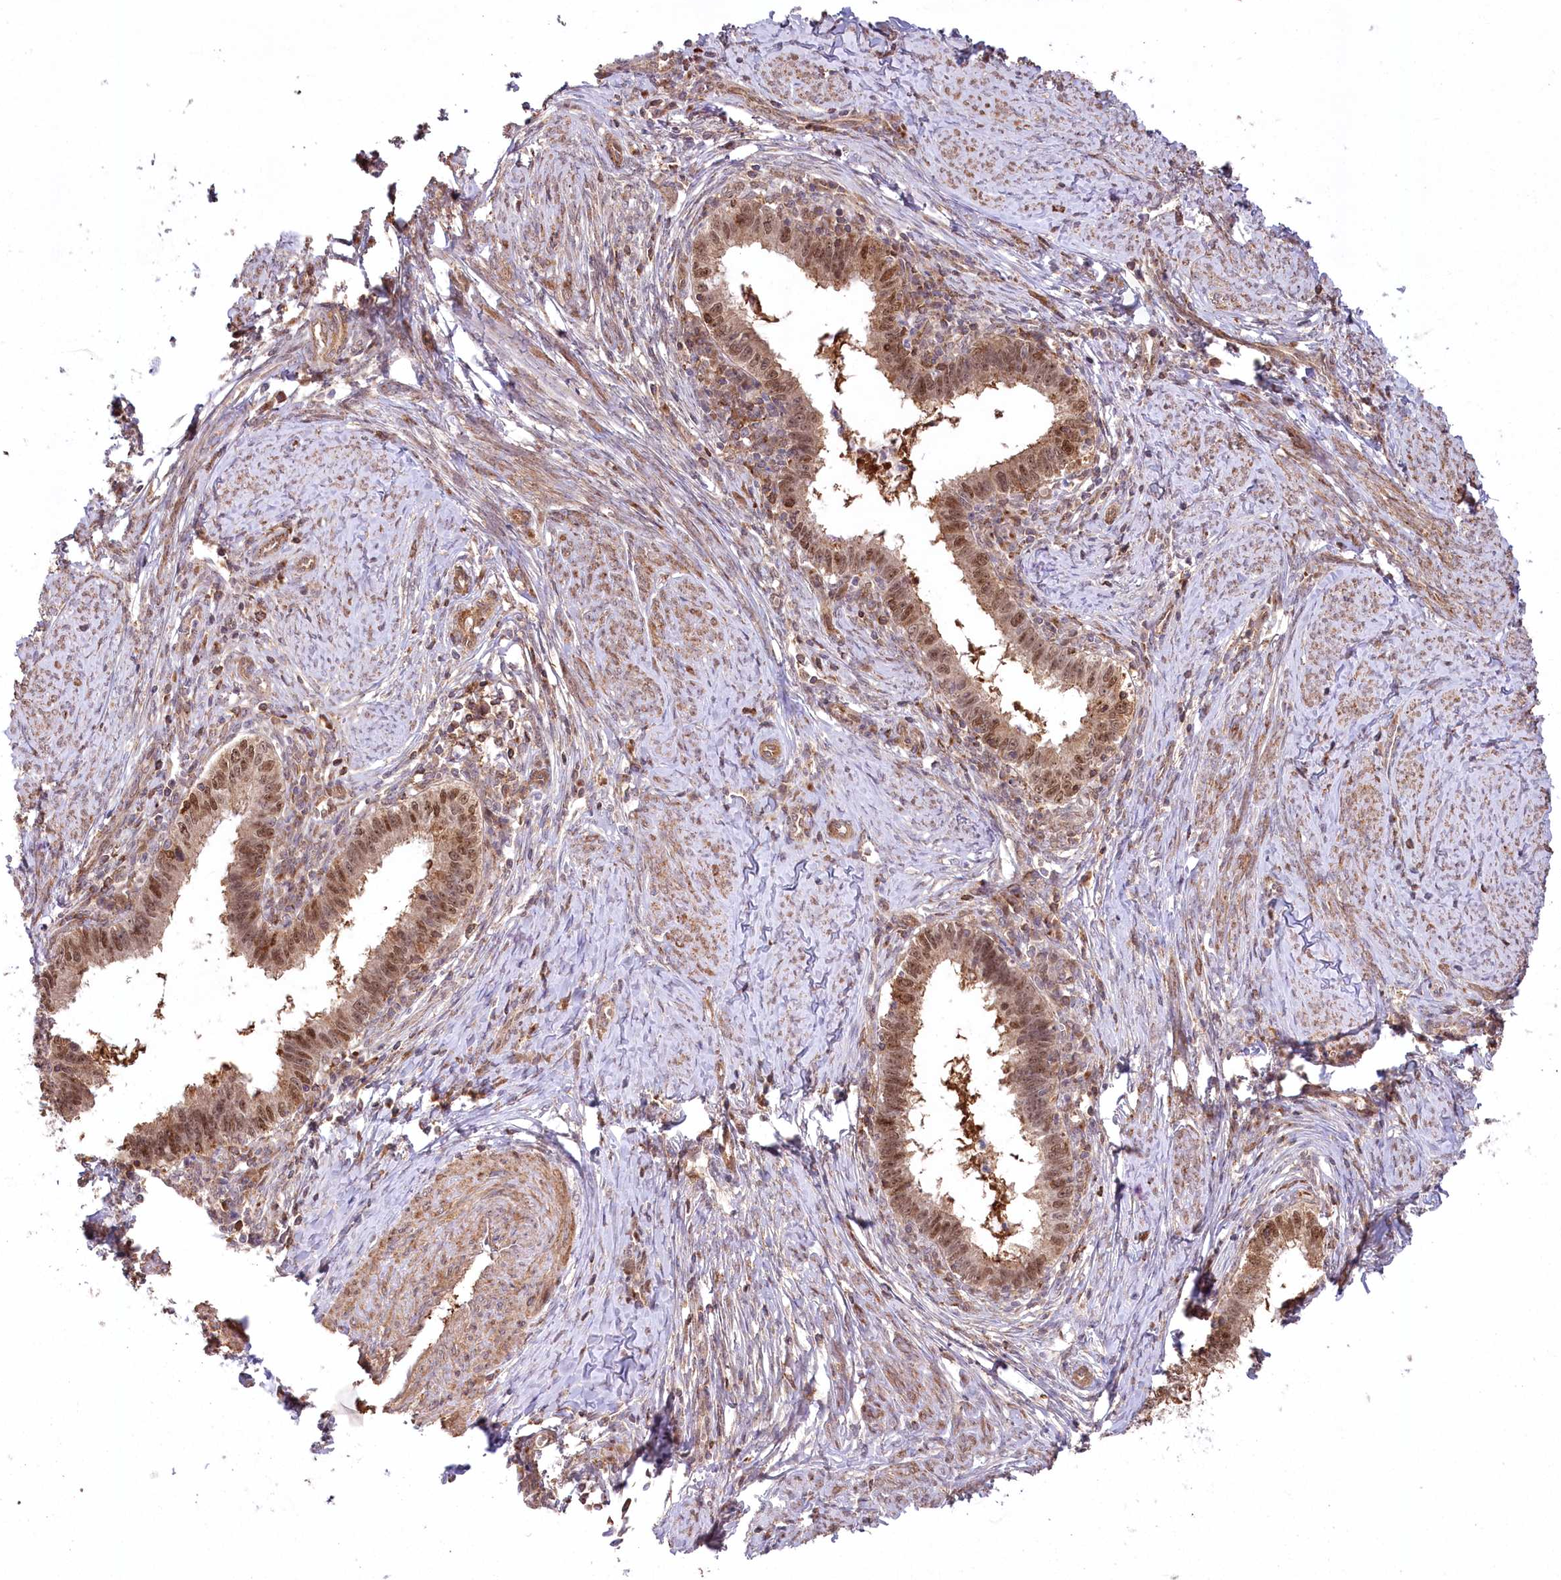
{"staining": {"intensity": "moderate", "quantity": ">75%", "location": "cytoplasmic/membranous,nuclear"}, "tissue": "cervical cancer", "cell_type": "Tumor cells", "image_type": "cancer", "snomed": [{"axis": "morphology", "description": "Adenocarcinoma, NOS"}, {"axis": "topography", "description": "Cervix"}], "caption": "Human adenocarcinoma (cervical) stained with a protein marker shows moderate staining in tumor cells.", "gene": "CCDC91", "patient": {"sex": "female", "age": 36}}